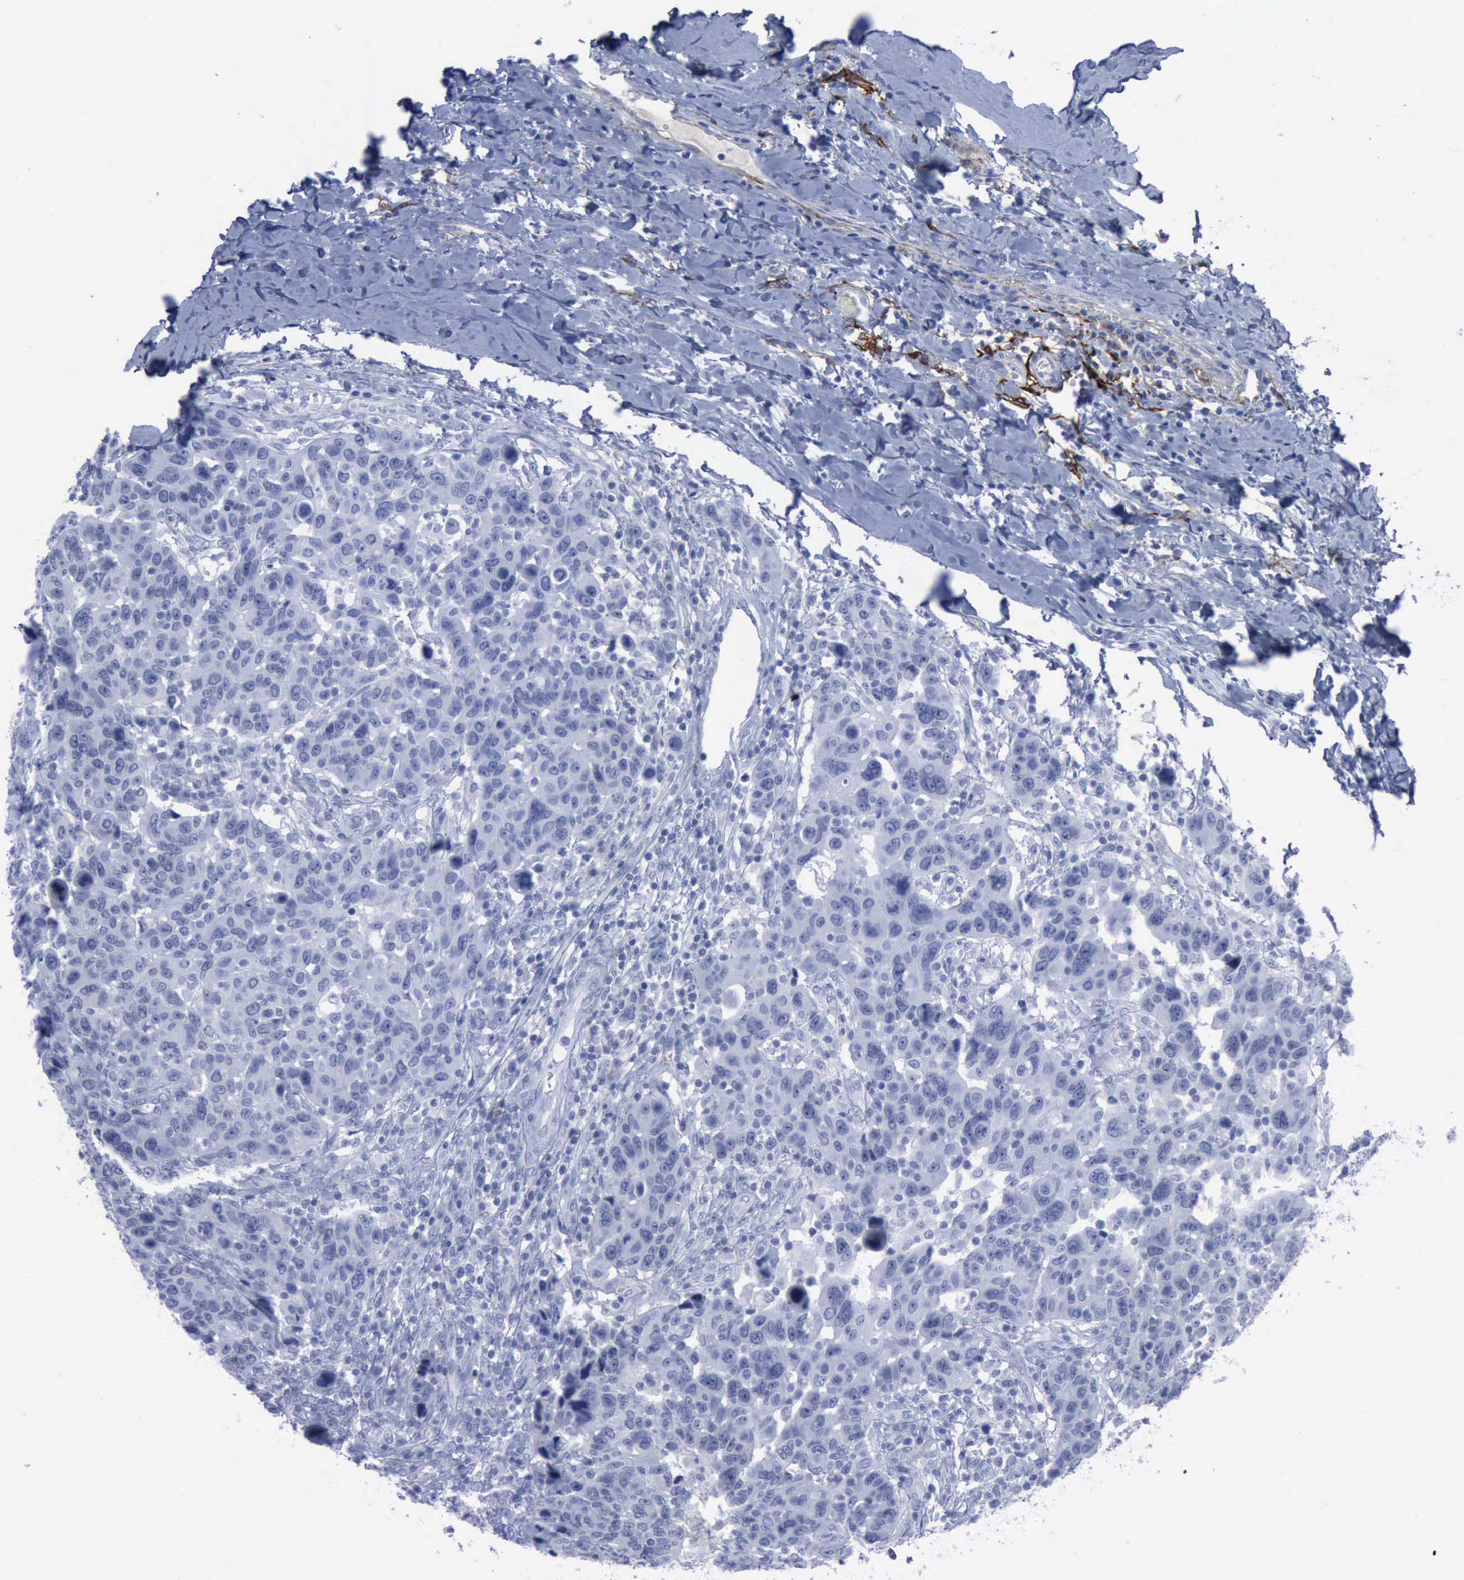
{"staining": {"intensity": "negative", "quantity": "none", "location": "none"}, "tissue": "breast cancer", "cell_type": "Tumor cells", "image_type": "cancer", "snomed": [{"axis": "morphology", "description": "Duct carcinoma"}, {"axis": "topography", "description": "Breast"}], "caption": "Tumor cells are negative for protein expression in human breast cancer.", "gene": "NGFR", "patient": {"sex": "female", "age": 37}}